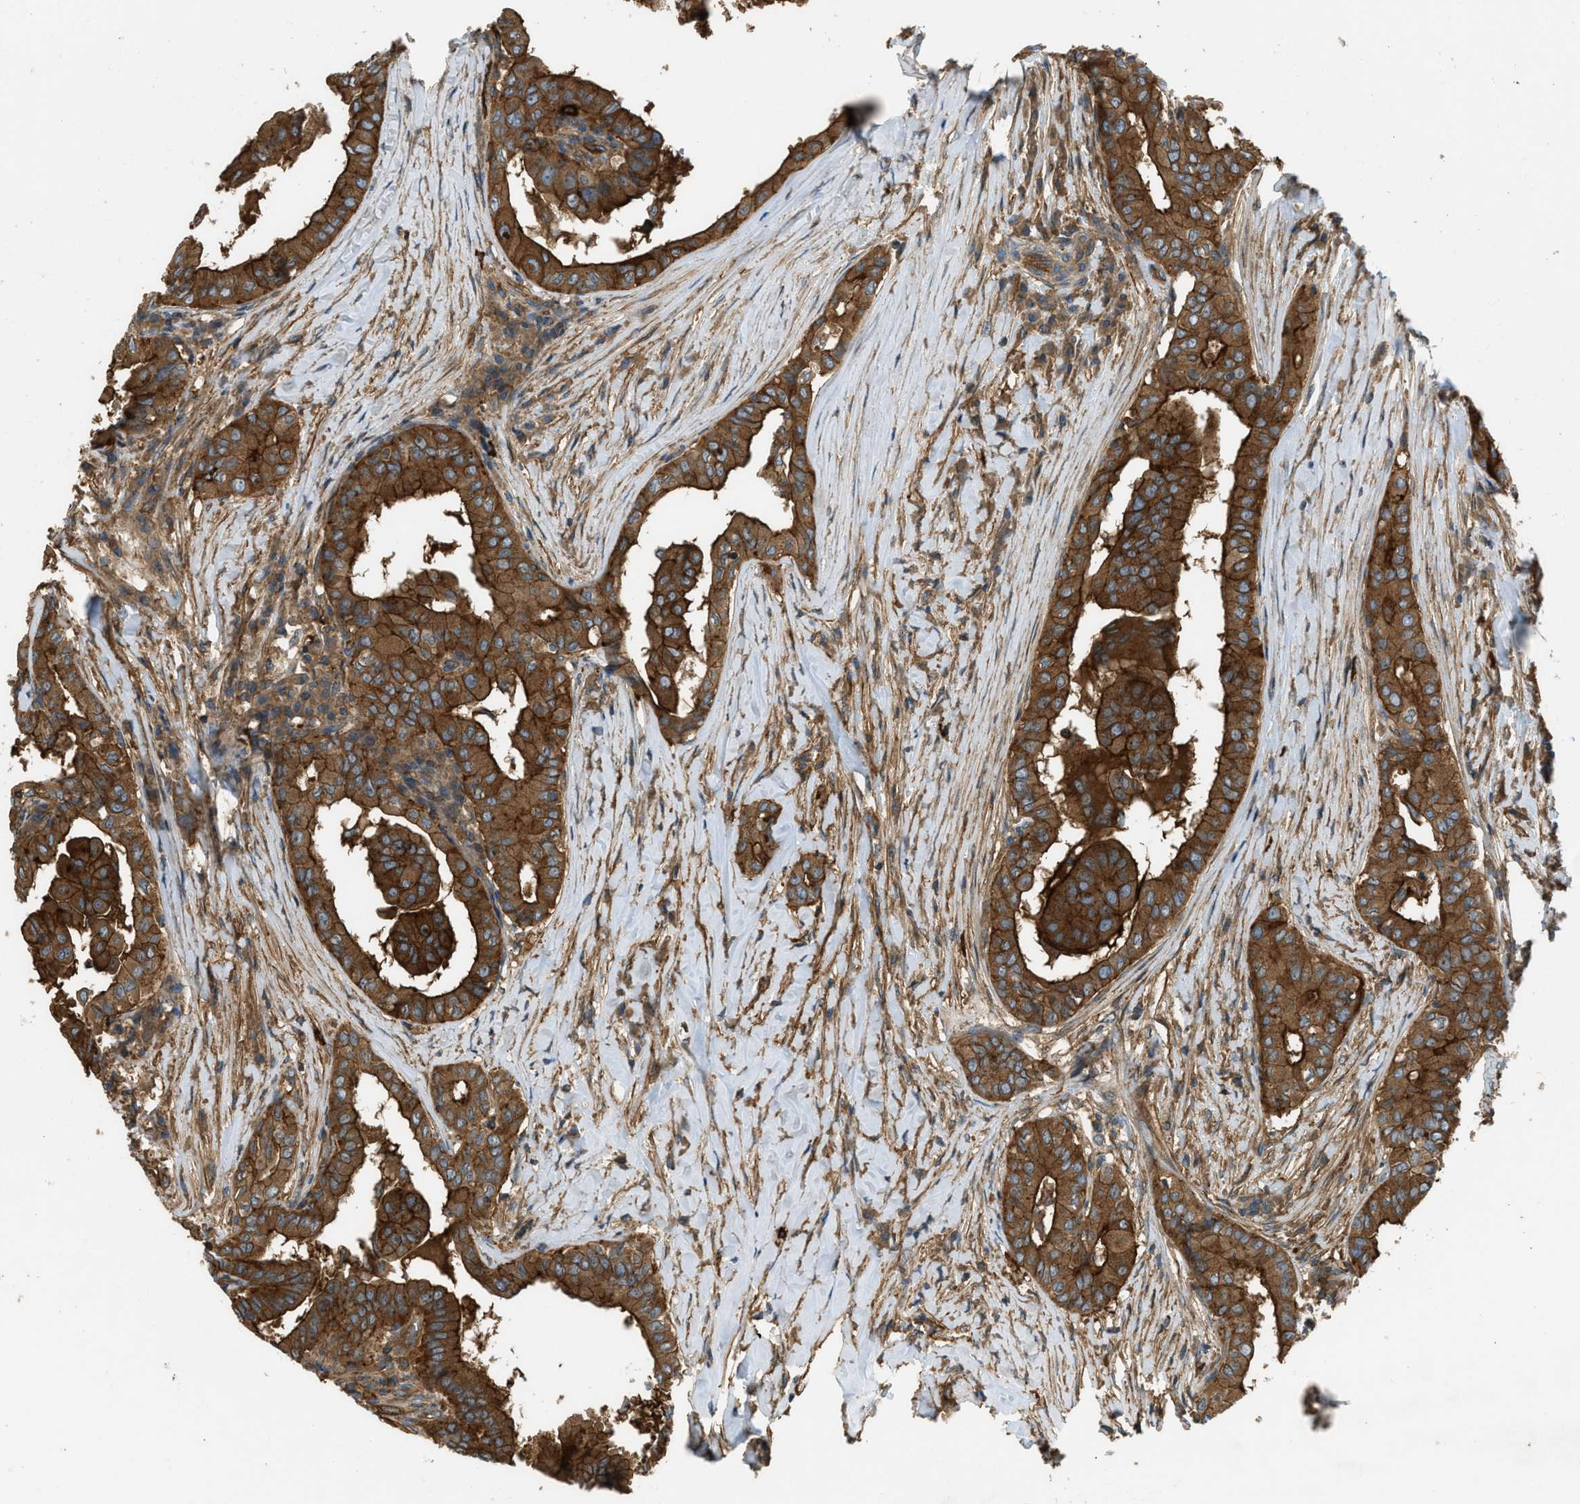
{"staining": {"intensity": "strong", "quantity": ">75%", "location": "cytoplasmic/membranous"}, "tissue": "thyroid cancer", "cell_type": "Tumor cells", "image_type": "cancer", "snomed": [{"axis": "morphology", "description": "Papillary adenocarcinoma, NOS"}, {"axis": "topography", "description": "Thyroid gland"}], "caption": "Immunohistochemistry of thyroid cancer reveals high levels of strong cytoplasmic/membranous expression in about >75% of tumor cells.", "gene": "BAG4", "patient": {"sex": "male", "age": 33}}